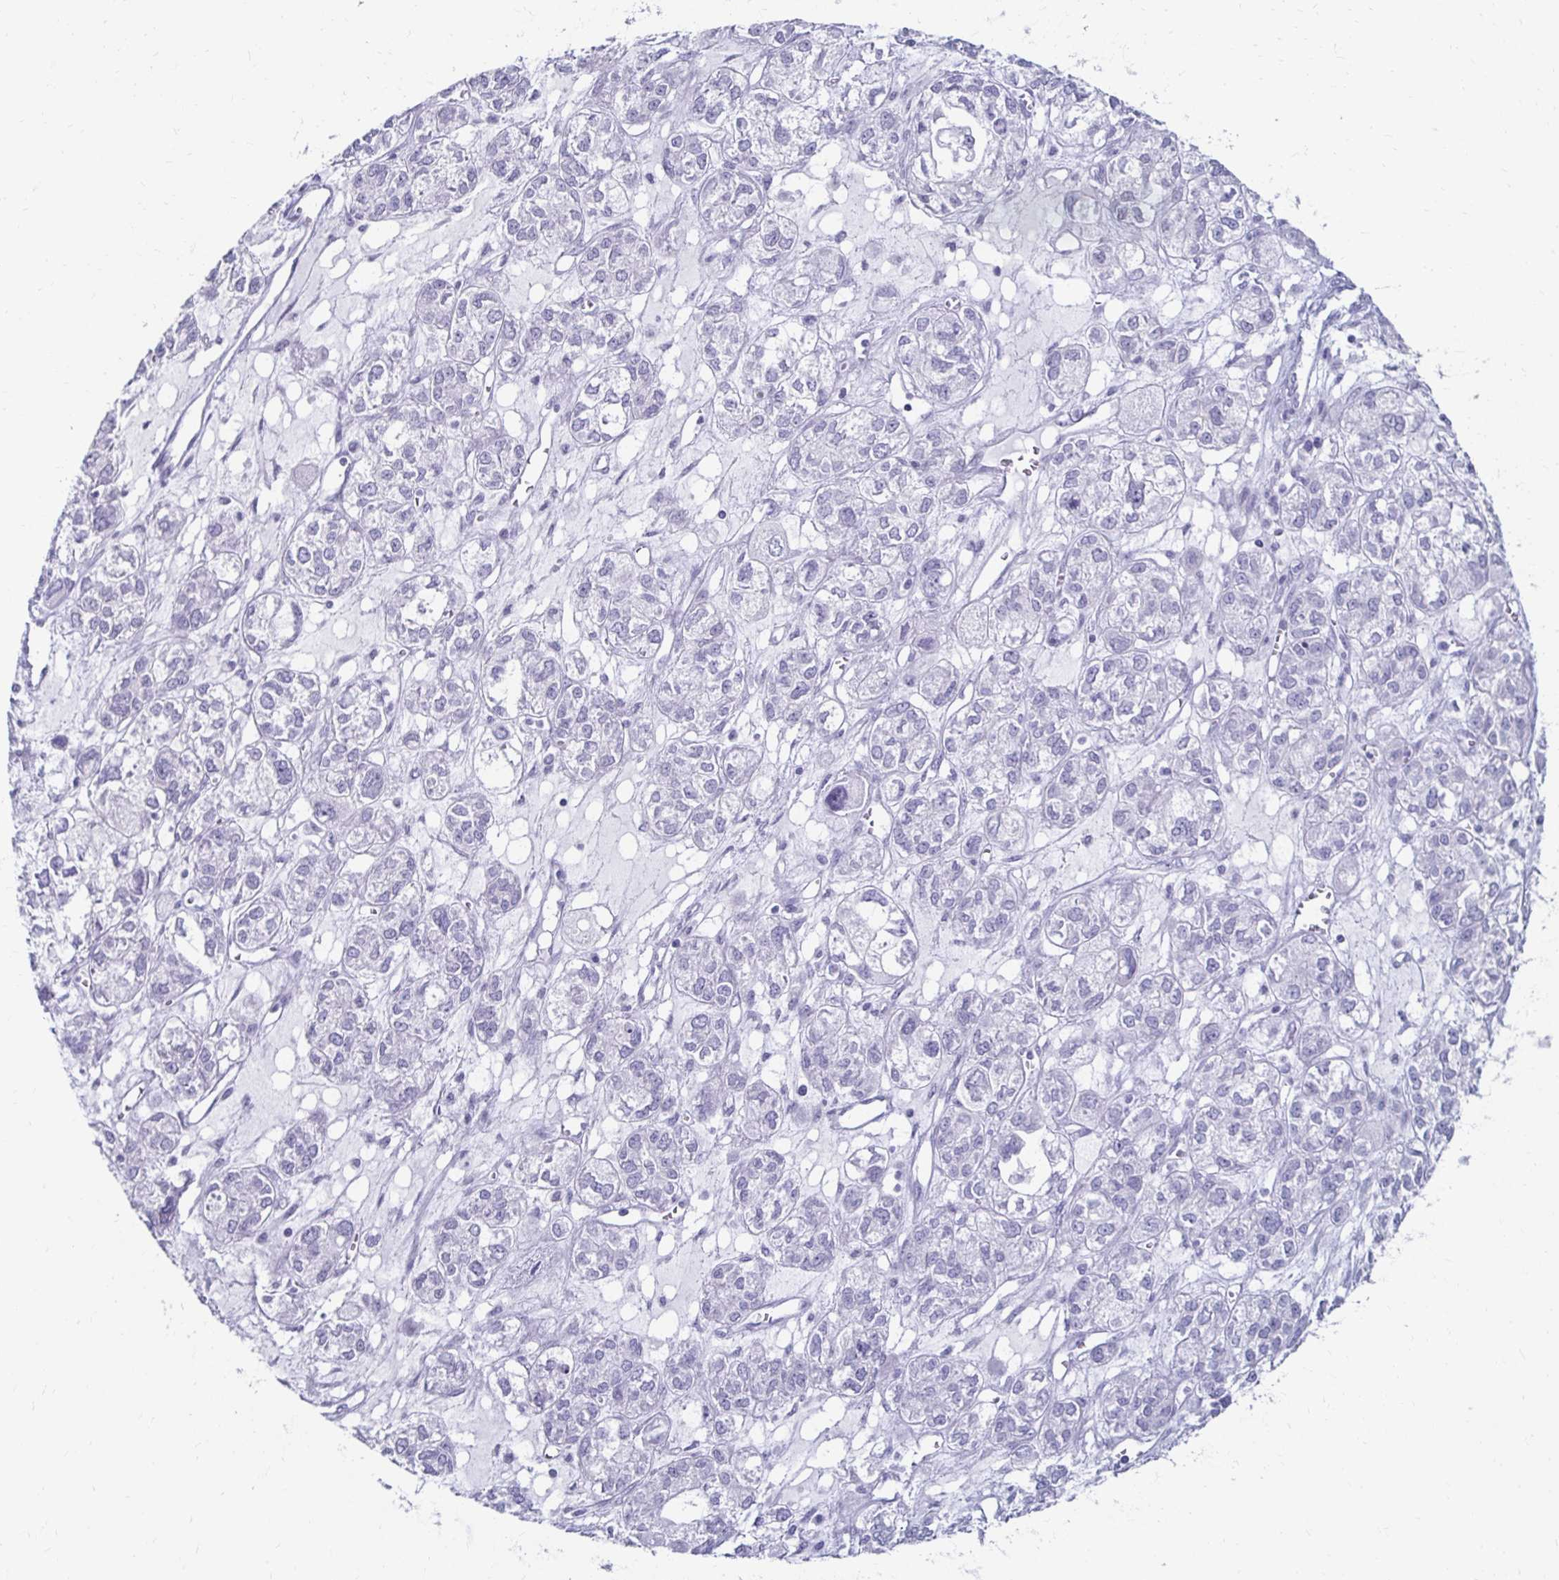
{"staining": {"intensity": "negative", "quantity": "none", "location": "none"}, "tissue": "ovarian cancer", "cell_type": "Tumor cells", "image_type": "cancer", "snomed": [{"axis": "morphology", "description": "Carcinoma, endometroid"}, {"axis": "topography", "description": "Ovary"}], "caption": "Endometroid carcinoma (ovarian) stained for a protein using immunohistochemistry (IHC) demonstrates no expression tumor cells.", "gene": "TOMM34", "patient": {"sex": "female", "age": 64}}